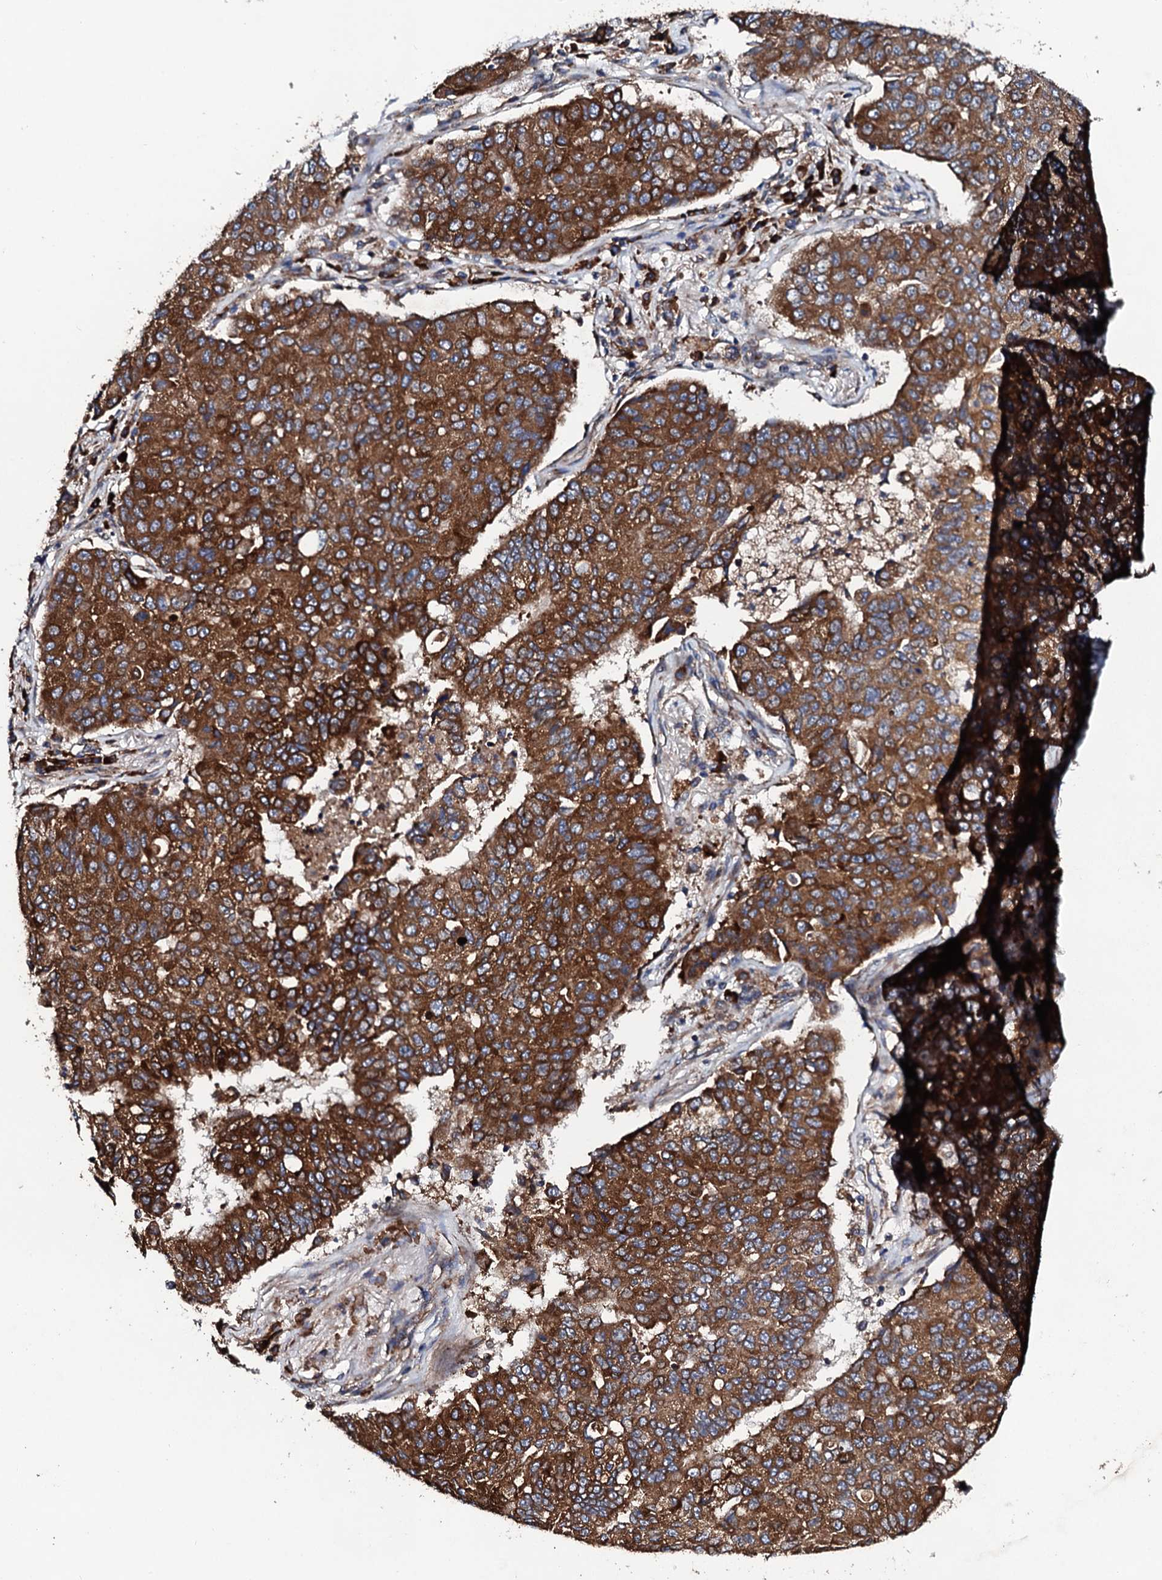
{"staining": {"intensity": "strong", "quantity": ">75%", "location": "cytoplasmic/membranous"}, "tissue": "lung cancer", "cell_type": "Tumor cells", "image_type": "cancer", "snomed": [{"axis": "morphology", "description": "Squamous cell carcinoma, NOS"}, {"axis": "topography", "description": "Lung"}], "caption": "Tumor cells demonstrate high levels of strong cytoplasmic/membranous expression in about >75% of cells in human lung cancer (squamous cell carcinoma).", "gene": "LIPT2", "patient": {"sex": "male", "age": 74}}